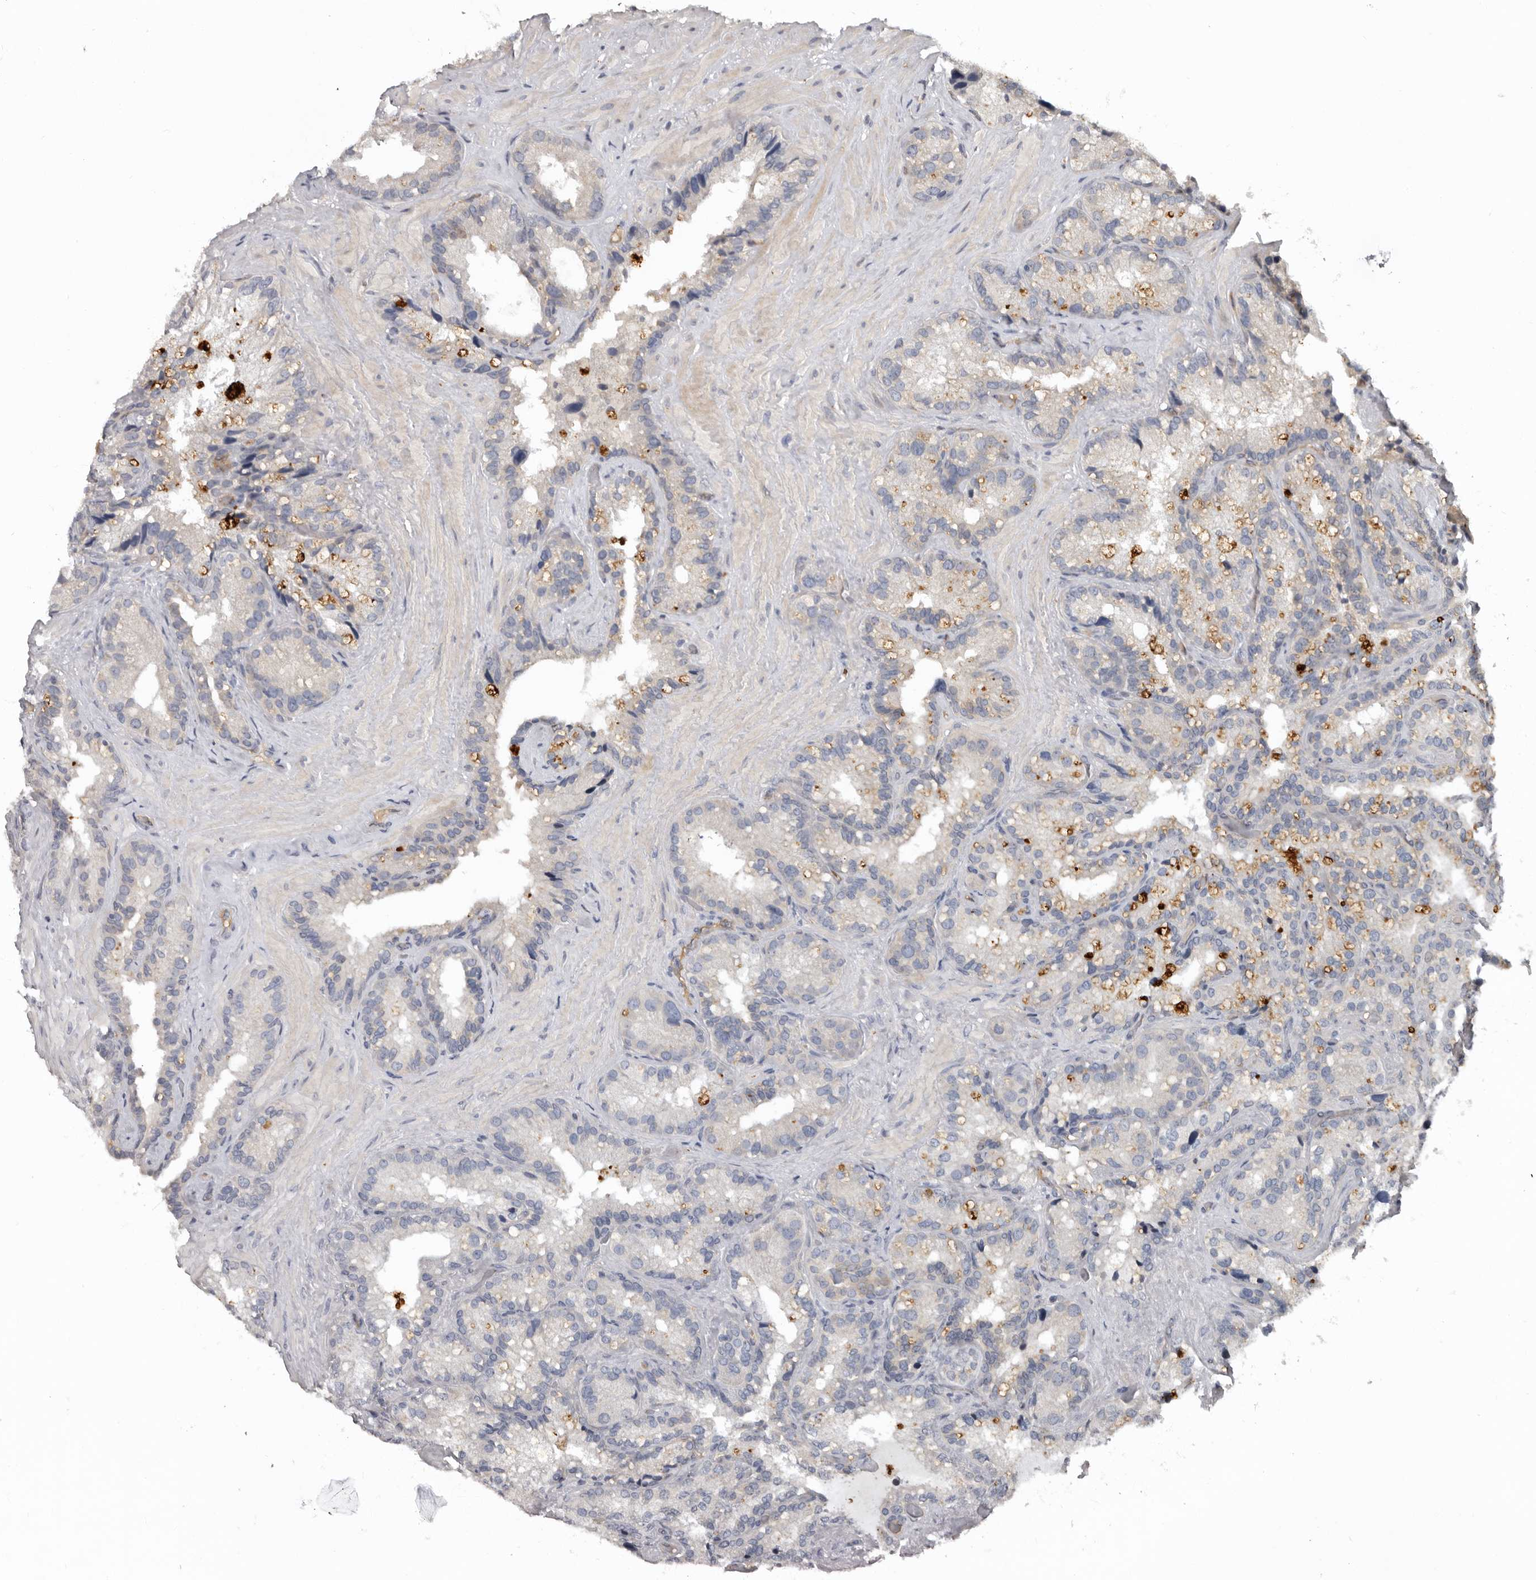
{"staining": {"intensity": "weak", "quantity": "<25%", "location": "cytoplasmic/membranous"}, "tissue": "seminal vesicle", "cell_type": "Glandular cells", "image_type": "normal", "snomed": [{"axis": "morphology", "description": "Normal tissue, NOS"}, {"axis": "topography", "description": "Prostate"}, {"axis": "topography", "description": "Seminal veicle"}], "caption": "This image is of normal seminal vesicle stained with immunohistochemistry (IHC) to label a protein in brown with the nuclei are counter-stained blue. There is no staining in glandular cells.", "gene": "CDCA8", "patient": {"sex": "male", "age": 68}}